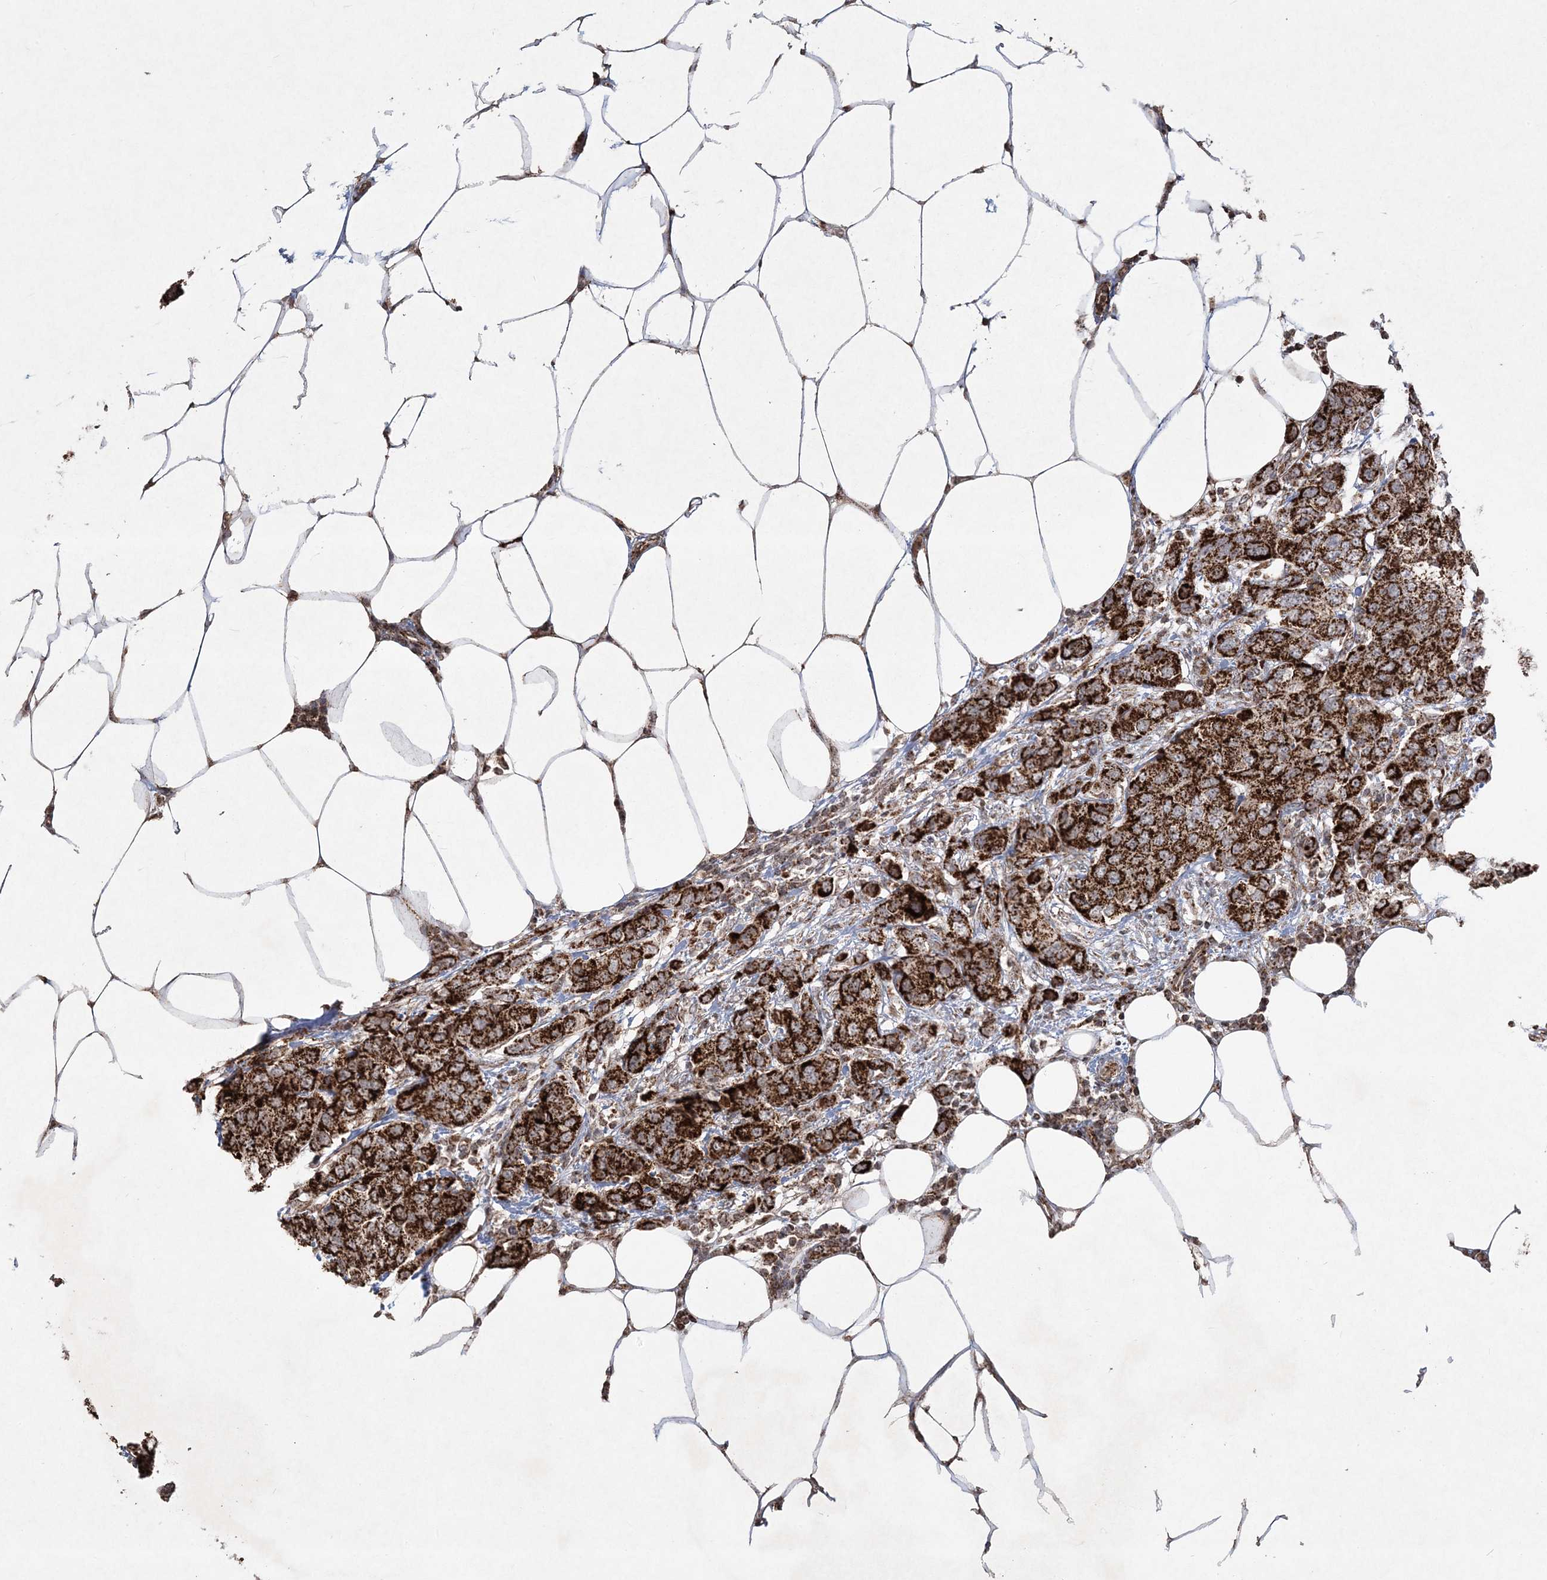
{"staining": {"intensity": "strong", "quantity": ">75%", "location": "cytoplasmic/membranous"}, "tissue": "breast cancer", "cell_type": "Tumor cells", "image_type": "cancer", "snomed": [{"axis": "morphology", "description": "Duct carcinoma"}, {"axis": "topography", "description": "Breast"}], "caption": "Immunohistochemistry (IHC) image of invasive ductal carcinoma (breast) stained for a protein (brown), which shows high levels of strong cytoplasmic/membranous positivity in approximately >75% of tumor cells.", "gene": "LRPPRC", "patient": {"sex": "female", "age": 50}}